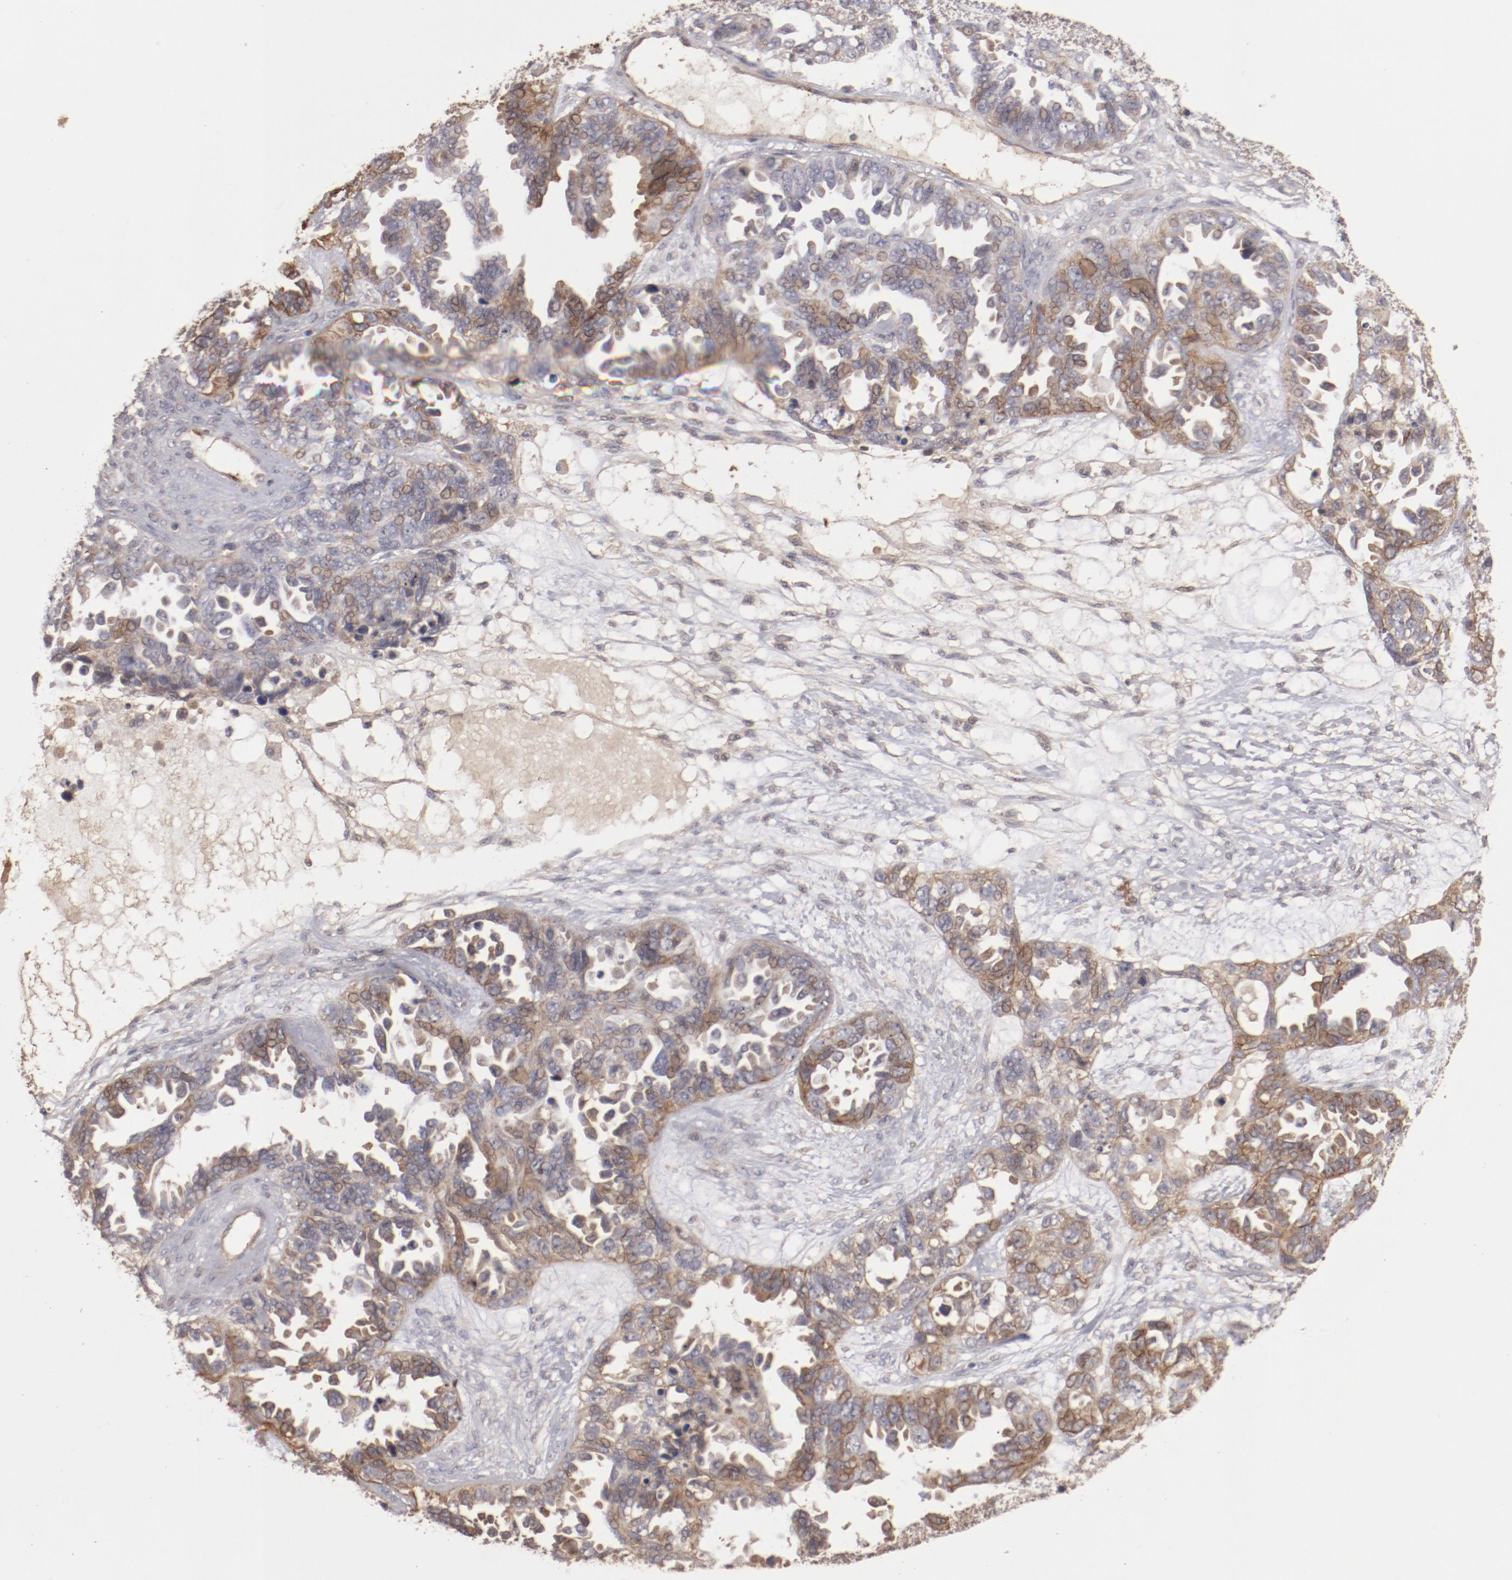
{"staining": {"intensity": "moderate", "quantity": ">75%", "location": "cytoplasmic/membranous"}, "tissue": "ovarian cancer", "cell_type": "Tumor cells", "image_type": "cancer", "snomed": [{"axis": "morphology", "description": "Cystadenocarcinoma, serous, NOS"}, {"axis": "topography", "description": "Ovary"}], "caption": "An immunohistochemistry (IHC) image of neoplastic tissue is shown. Protein staining in brown shows moderate cytoplasmic/membranous positivity in serous cystadenocarcinoma (ovarian) within tumor cells. Nuclei are stained in blue.", "gene": "DIPK2B", "patient": {"sex": "female", "age": 82}}